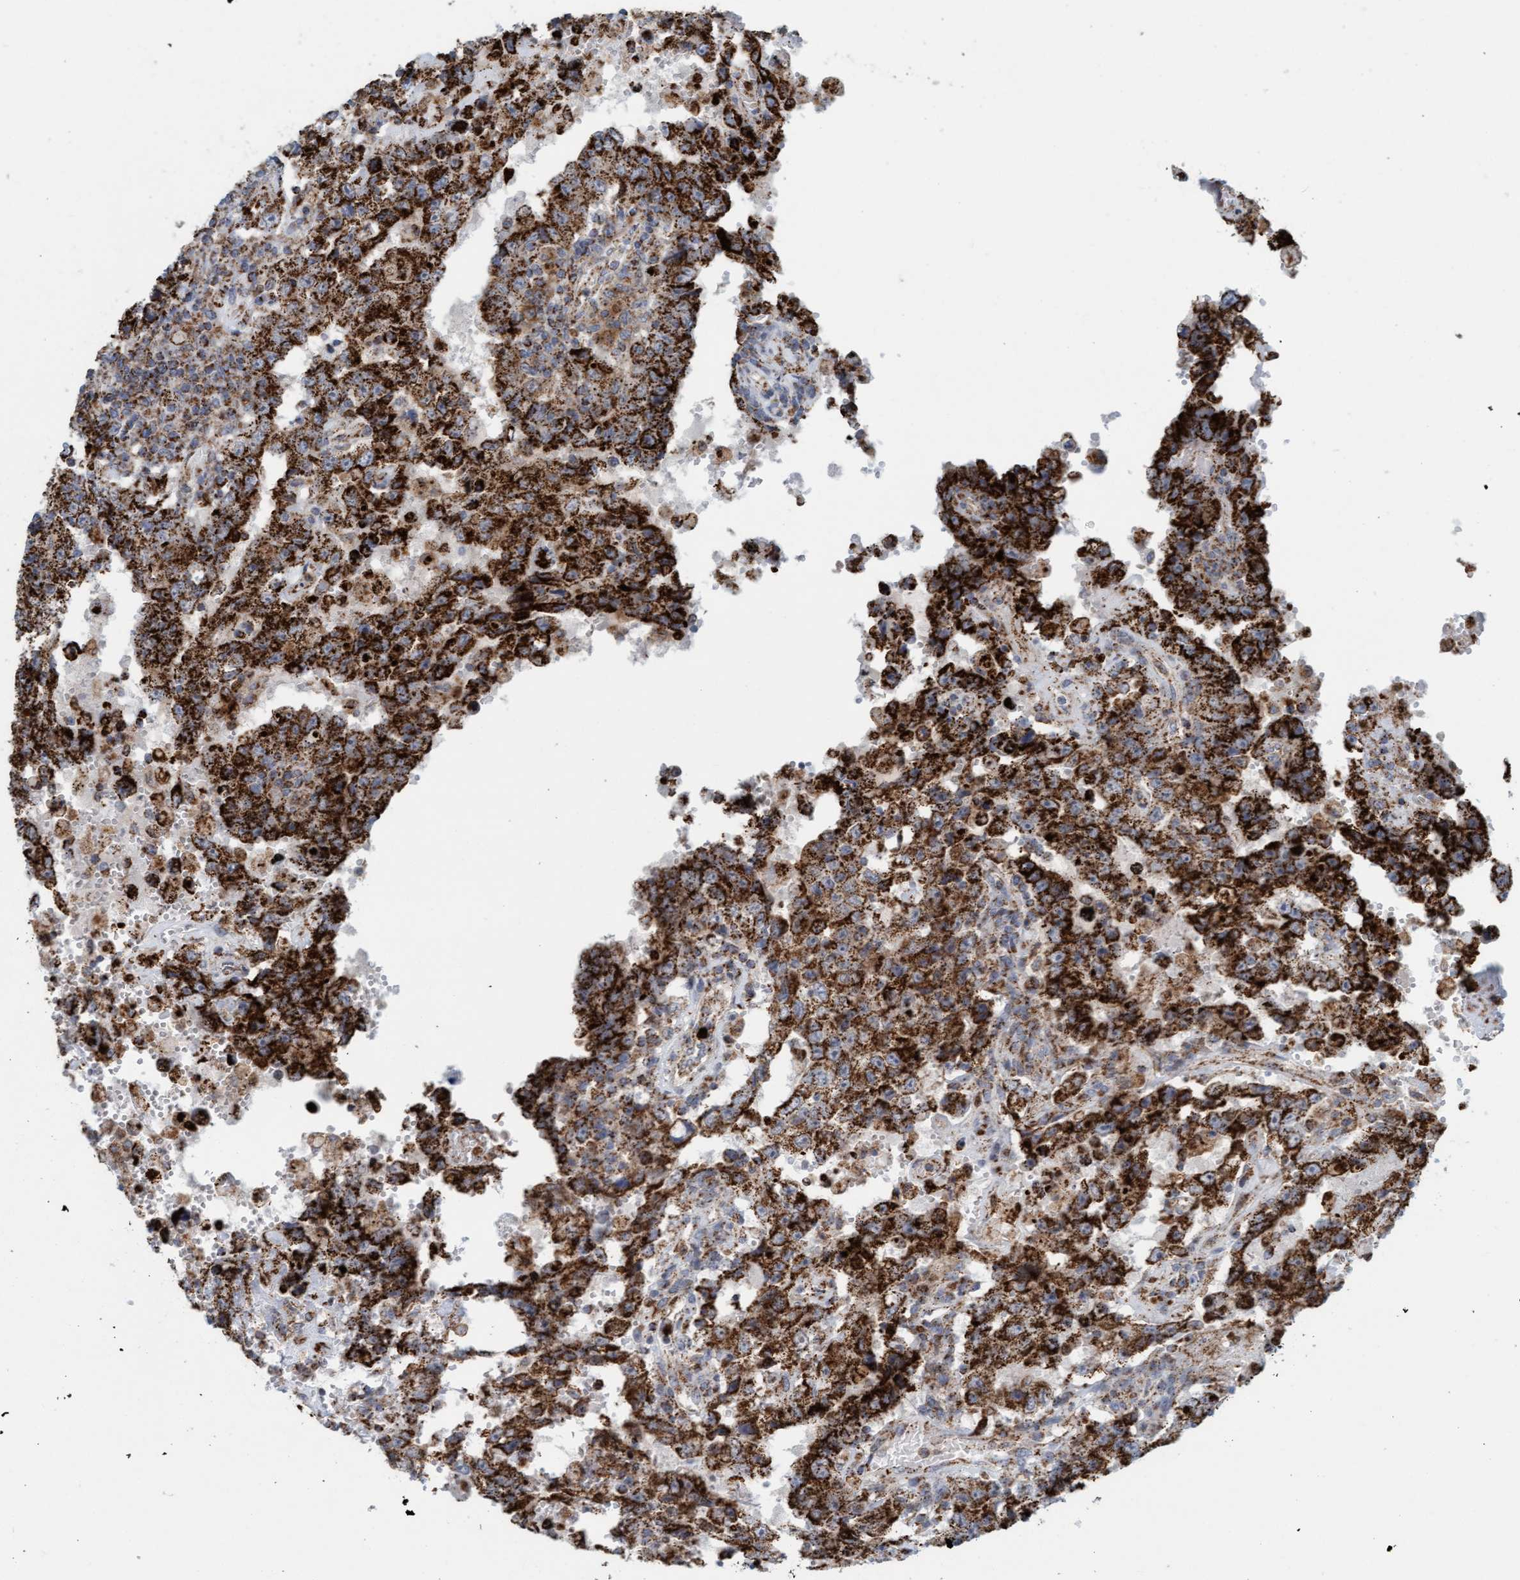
{"staining": {"intensity": "strong", "quantity": ">75%", "location": "cytoplasmic/membranous"}, "tissue": "testis cancer", "cell_type": "Tumor cells", "image_type": "cancer", "snomed": [{"axis": "morphology", "description": "Carcinoma, Embryonal, NOS"}, {"axis": "topography", "description": "Testis"}], "caption": "High-magnification brightfield microscopy of testis cancer stained with DAB (3,3'-diaminobenzidine) (brown) and counterstained with hematoxylin (blue). tumor cells exhibit strong cytoplasmic/membranous expression is present in approximately>75% of cells.", "gene": "B9D1", "patient": {"sex": "male", "age": 26}}